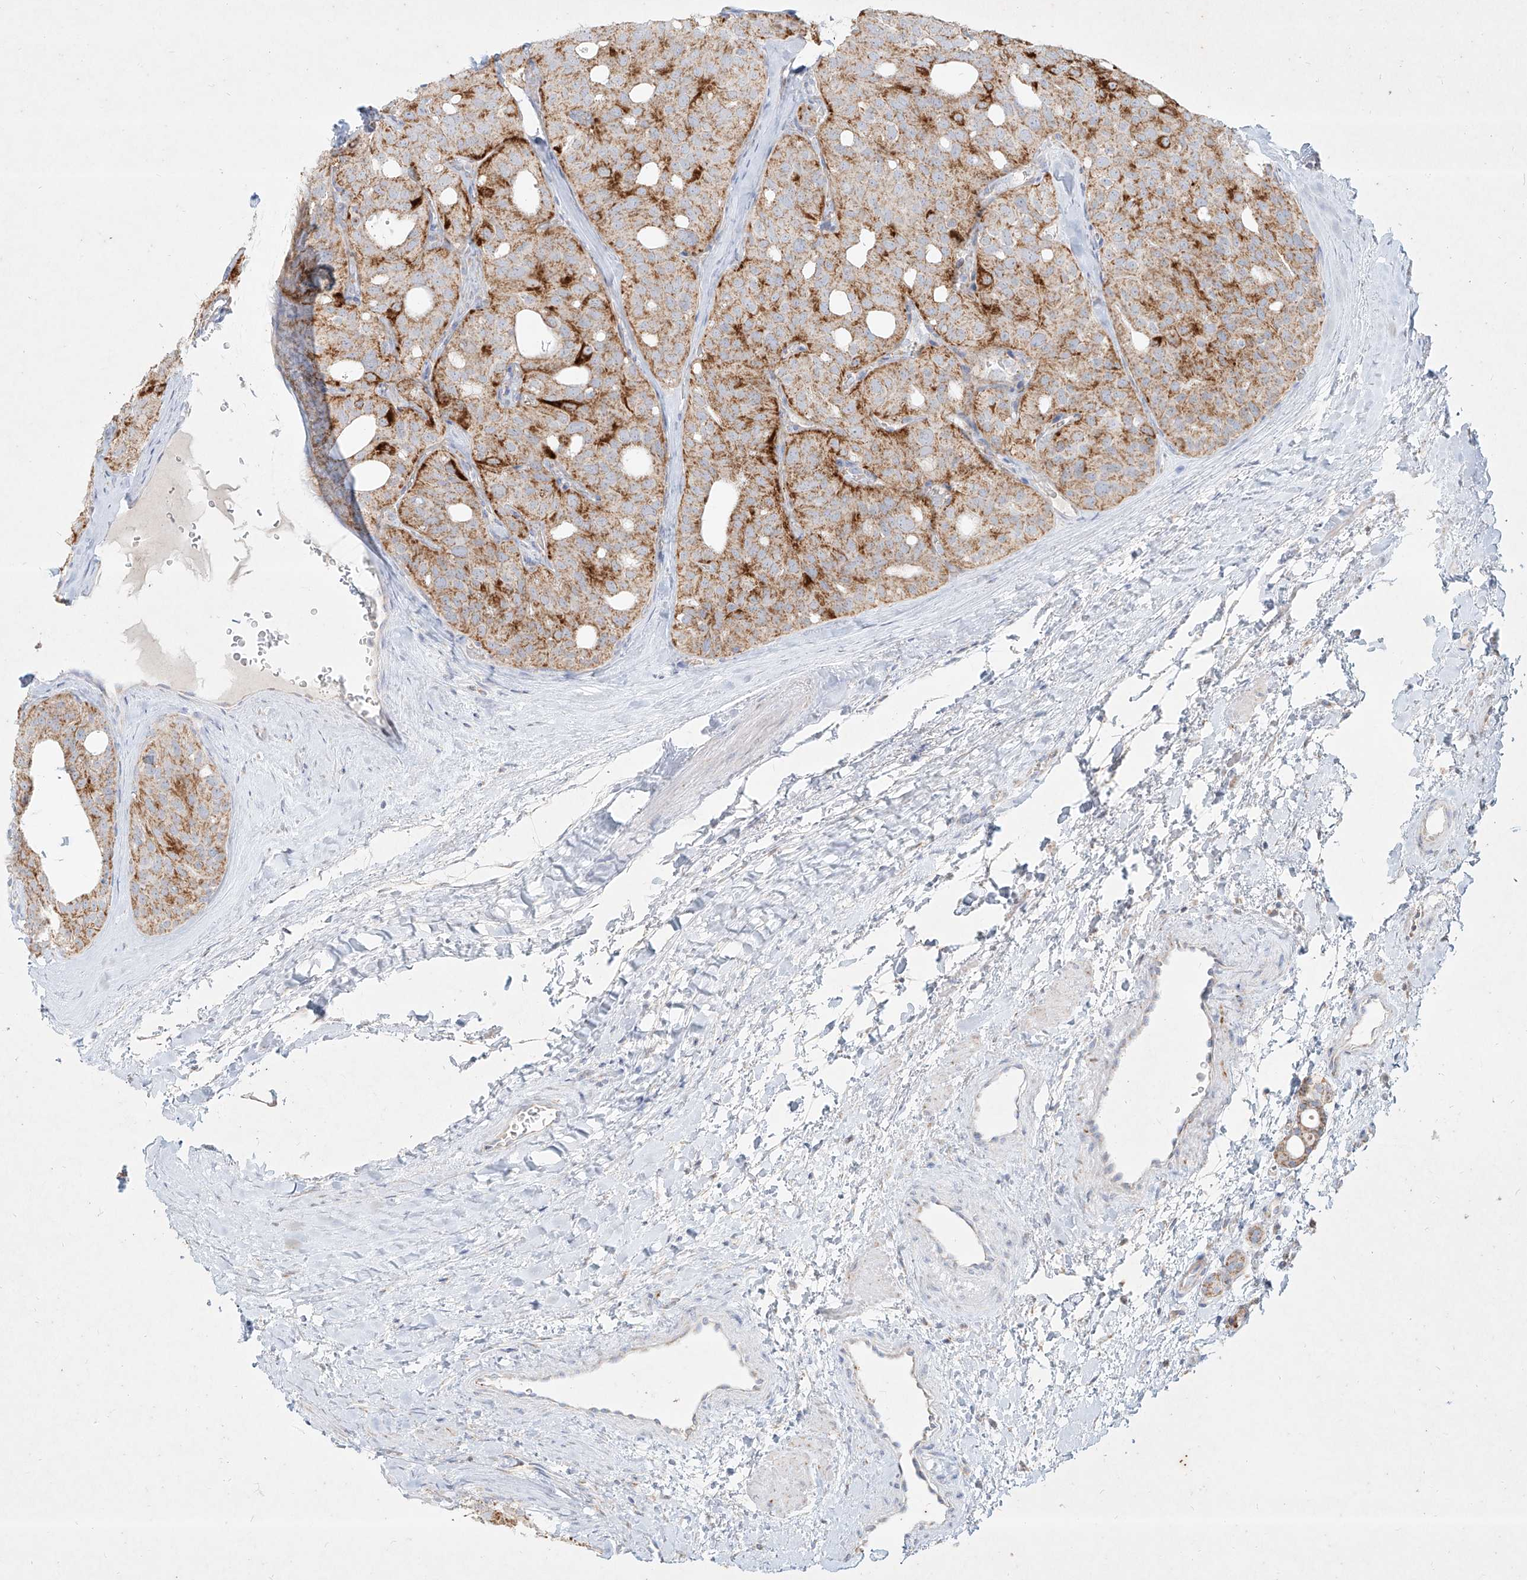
{"staining": {"intensity": "moderate", "quantity": ">75%", "location": "cytoplasmic/membranous"}, "tissue": "thyroid cancer", "cell_type": "Tumor cells", "image_type": "cancer", "snomed": [{"axis": "morphology", "description": "Follicular adenoma carcinoma, NOS"}, {"axis": "topography", "description": "Thyroid gland"}], "caption": "Protein expression analysis of follicular adenoma carcinoma (thyroid) exhibits moderate cytoplasmic/membranous expression in about >75% of tumor cells.", "gene": "MTX2", "patient": {"sex": "male", "age": 75}}